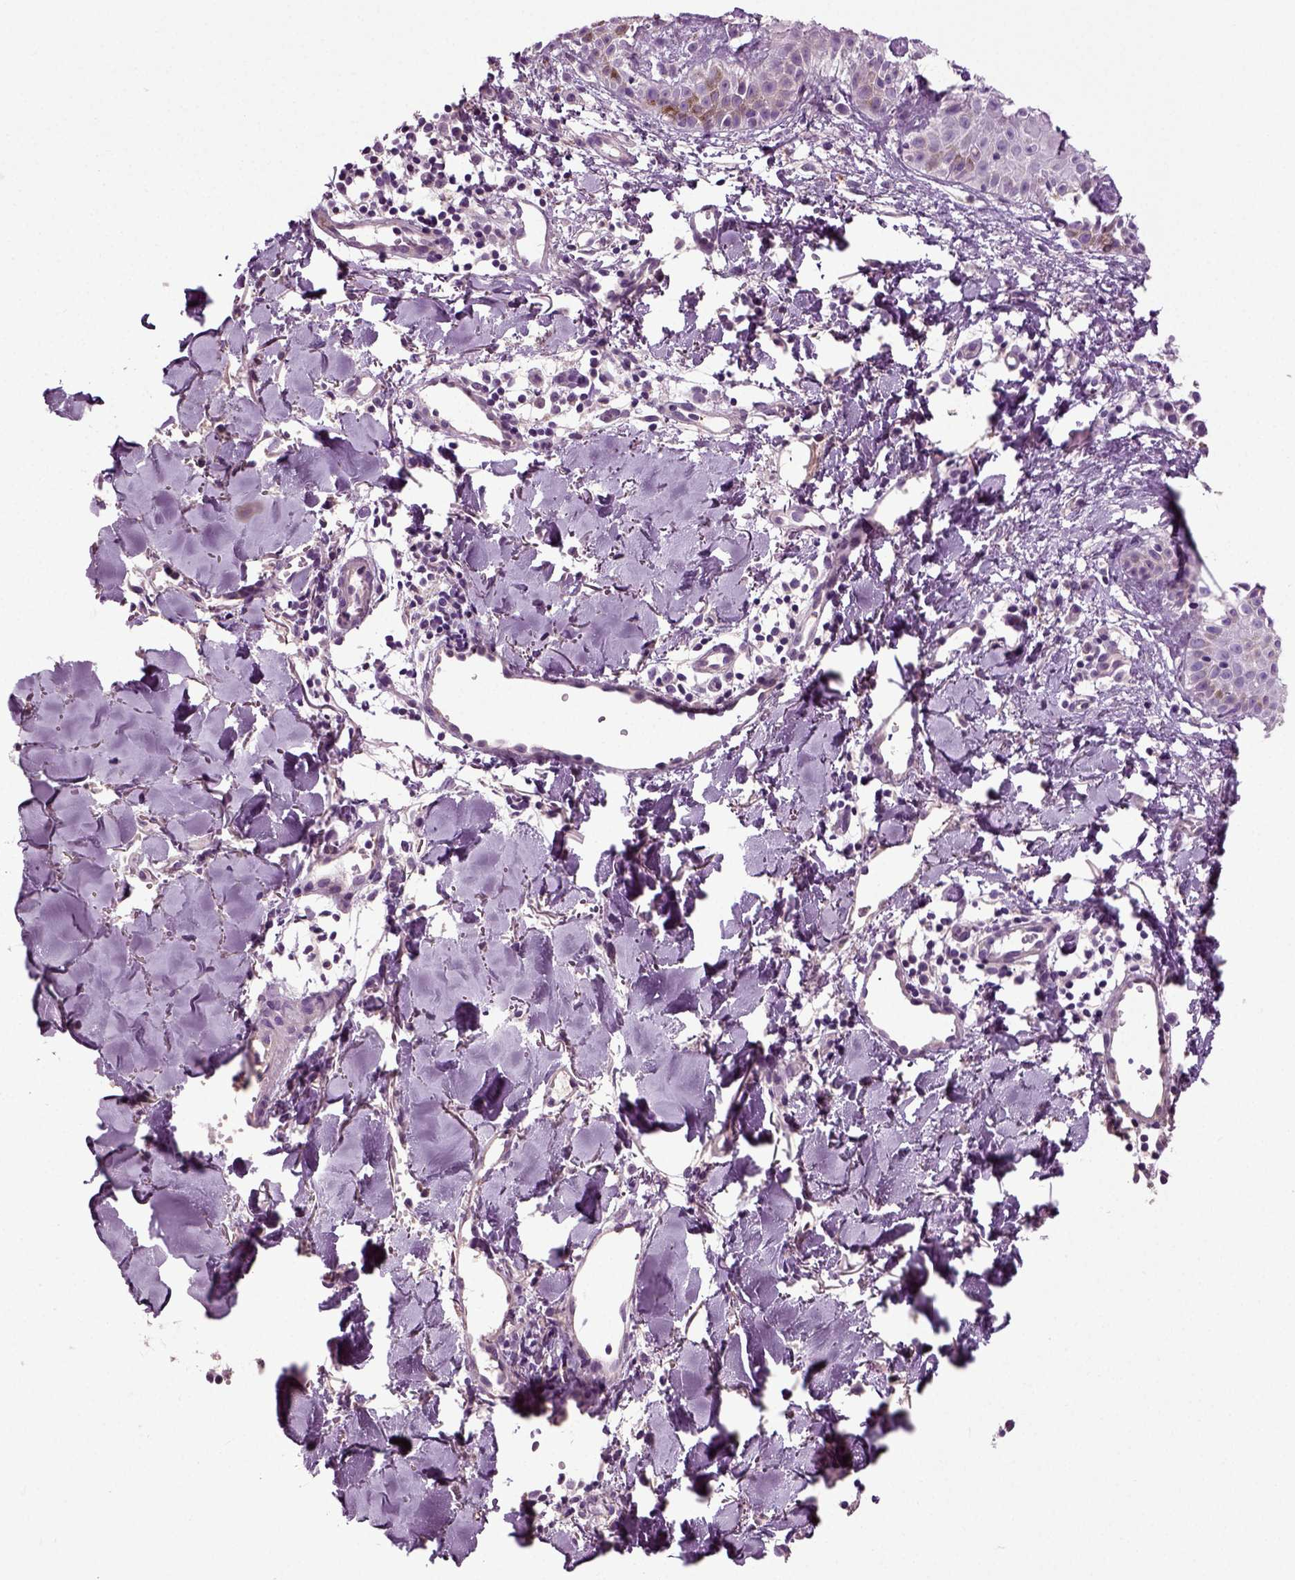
{"staining": {"intensity": "negative", "quantity": "none", "location": "none"}, "tissue": "melanoma", "cell_type": "Tumor cells", "image_type": "cancer", "snomed": [{"axis": "morphology", "description": "Malignant melanoma, NOS"}, {"axis": "topography", "description": "Skin"}], "caption": "This is a image of immunohistochemistry (IHC) staining of melanoma, which shows no expression in tumor cells.", "gene": "DEFB118", "patient": {"sex": "male", "age": 51}}